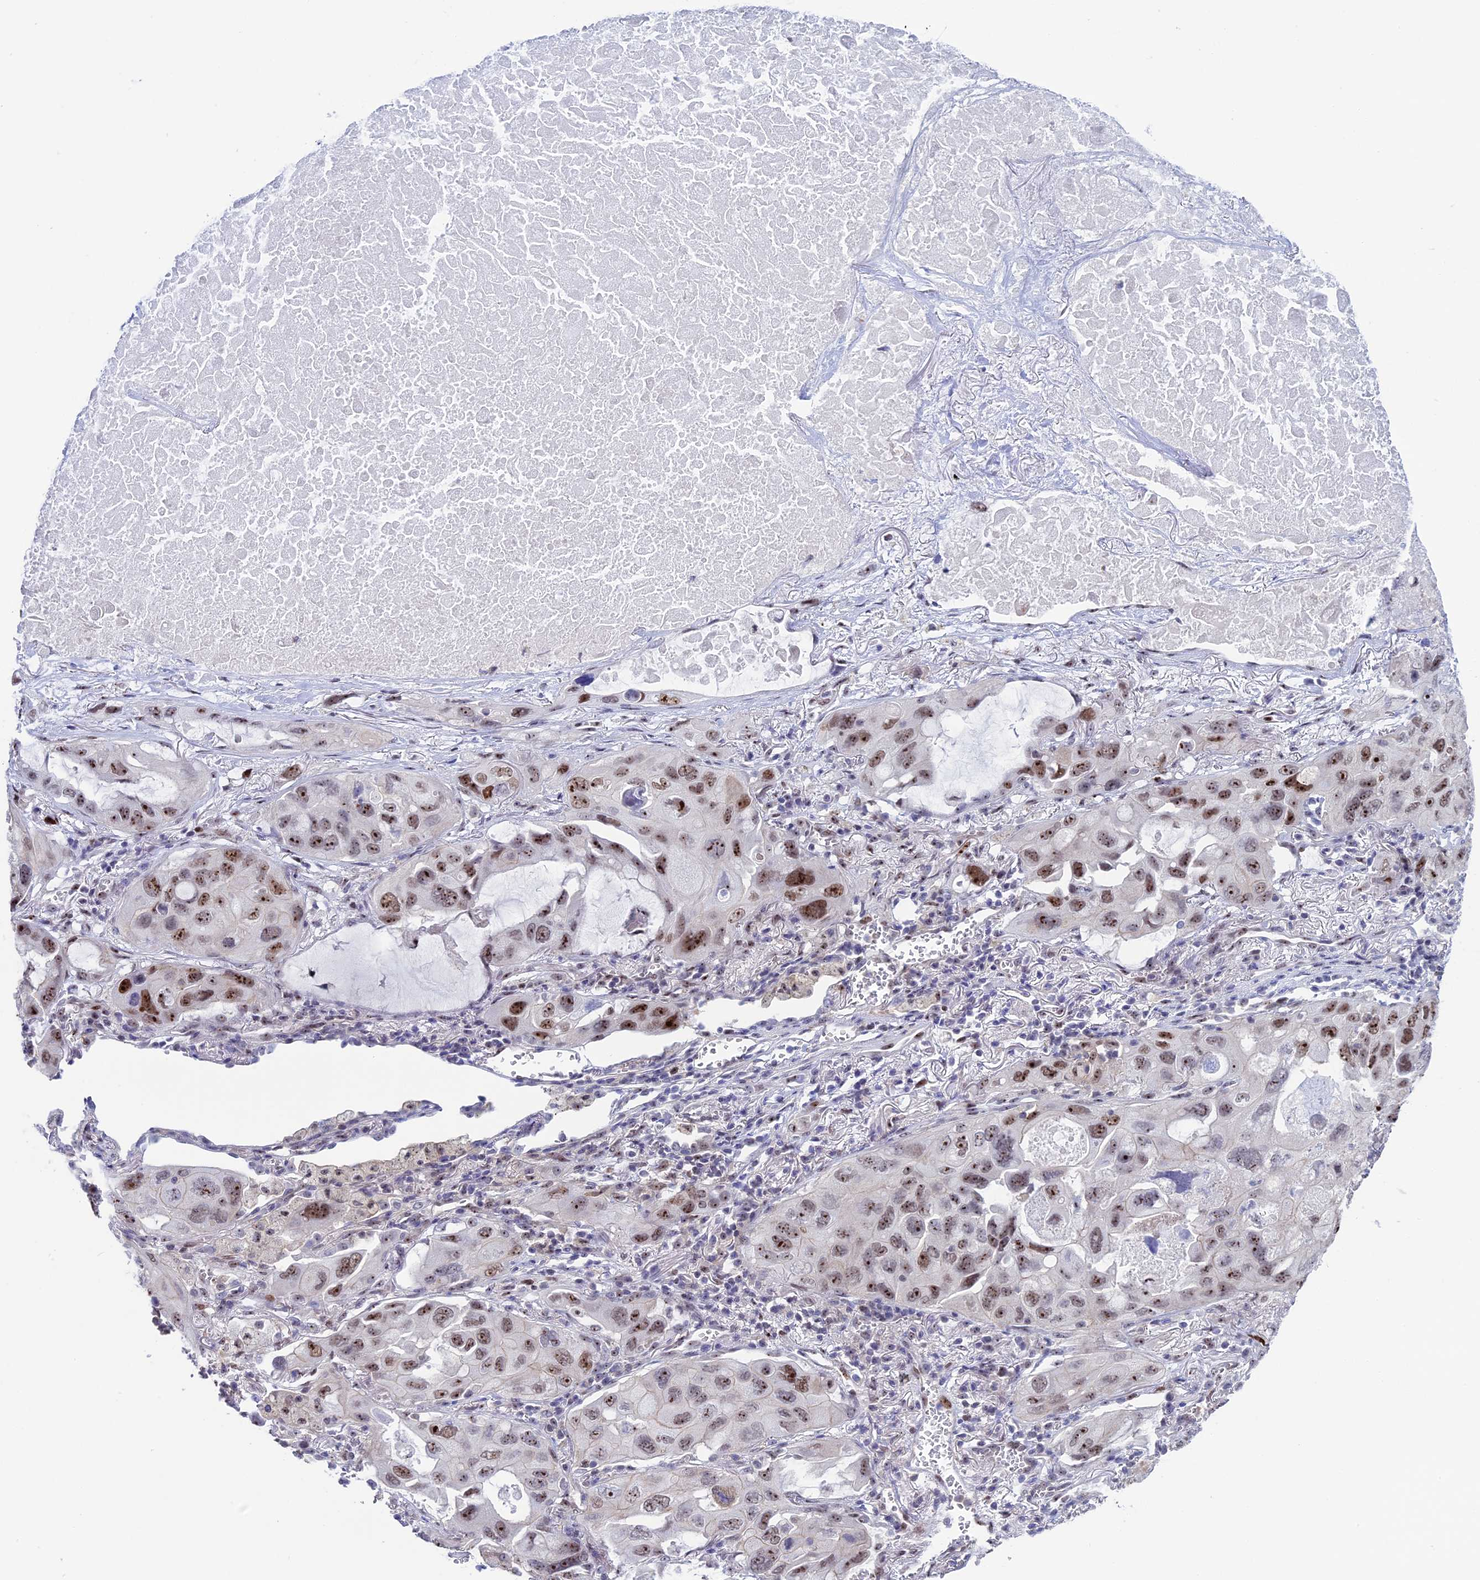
{"staining": {"intensity": "moderate", "quantity": ">75%", "location": "nuclear"}, "tissue": "lung cancer", "cell_type": "Tumor cells", "image_type": "cancer", "snomed": [{"axis": "morphology", "description": "Squamous cell carcinoma, NOS"}, {"axis": "topography", "description": "Lung"}], "caption": "Immunohistochemistry (IHC) image of squamous cell carcinoma (lung) stained for a protein (brown), which shows medium levels of moderate nuclear staining in about >75% of tumor cells.", "gene": "CCDC86", "patient": {"sex": "female", "age": 73}}